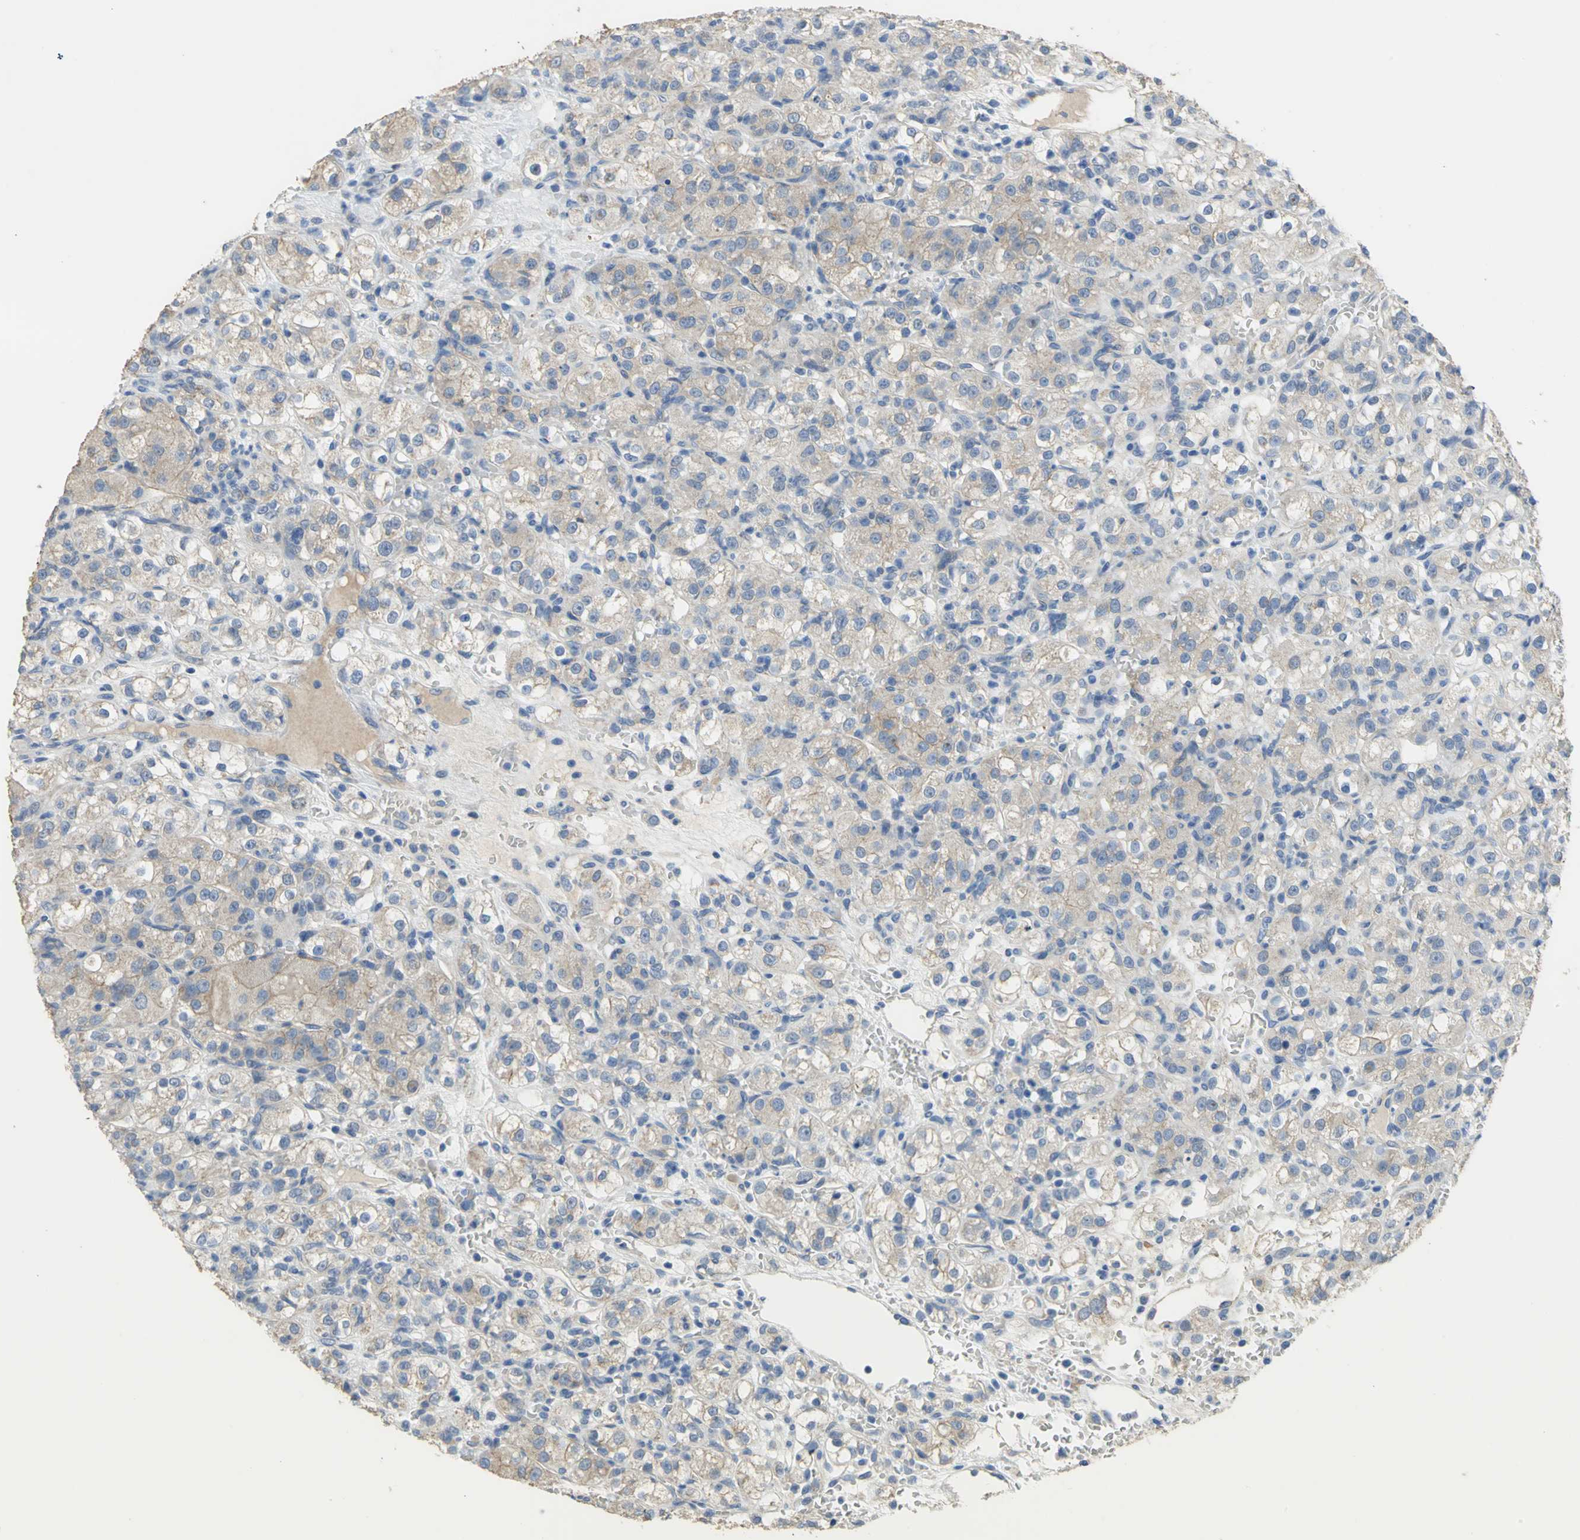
{"staining": {"intensity": "weak", "quantity": ">75%", "location": "cytoplasmic/membranous"}, "tissue": "renal cancer", "cell_type": "Tumor cells", "image_type": "cancer", "snomed": [{"axis": "morphology", "description": "Normal tissue, NOS"}, {"axis": "morphology", "description": "Adenocarcinoma, NOS"}, {"axis": "topography", "description": "Kidney"}], "caption": "Protein positivity by immunohistochemistry reveals weak cytoplasmic/membranous staining in about >75% of tumor cells in adenocarcinoma (renal). (Brightfield microscopy of DAB IHC at high magnification).", "gene": "HTR1F", "patient": {"sex": "male", "age": 61}}